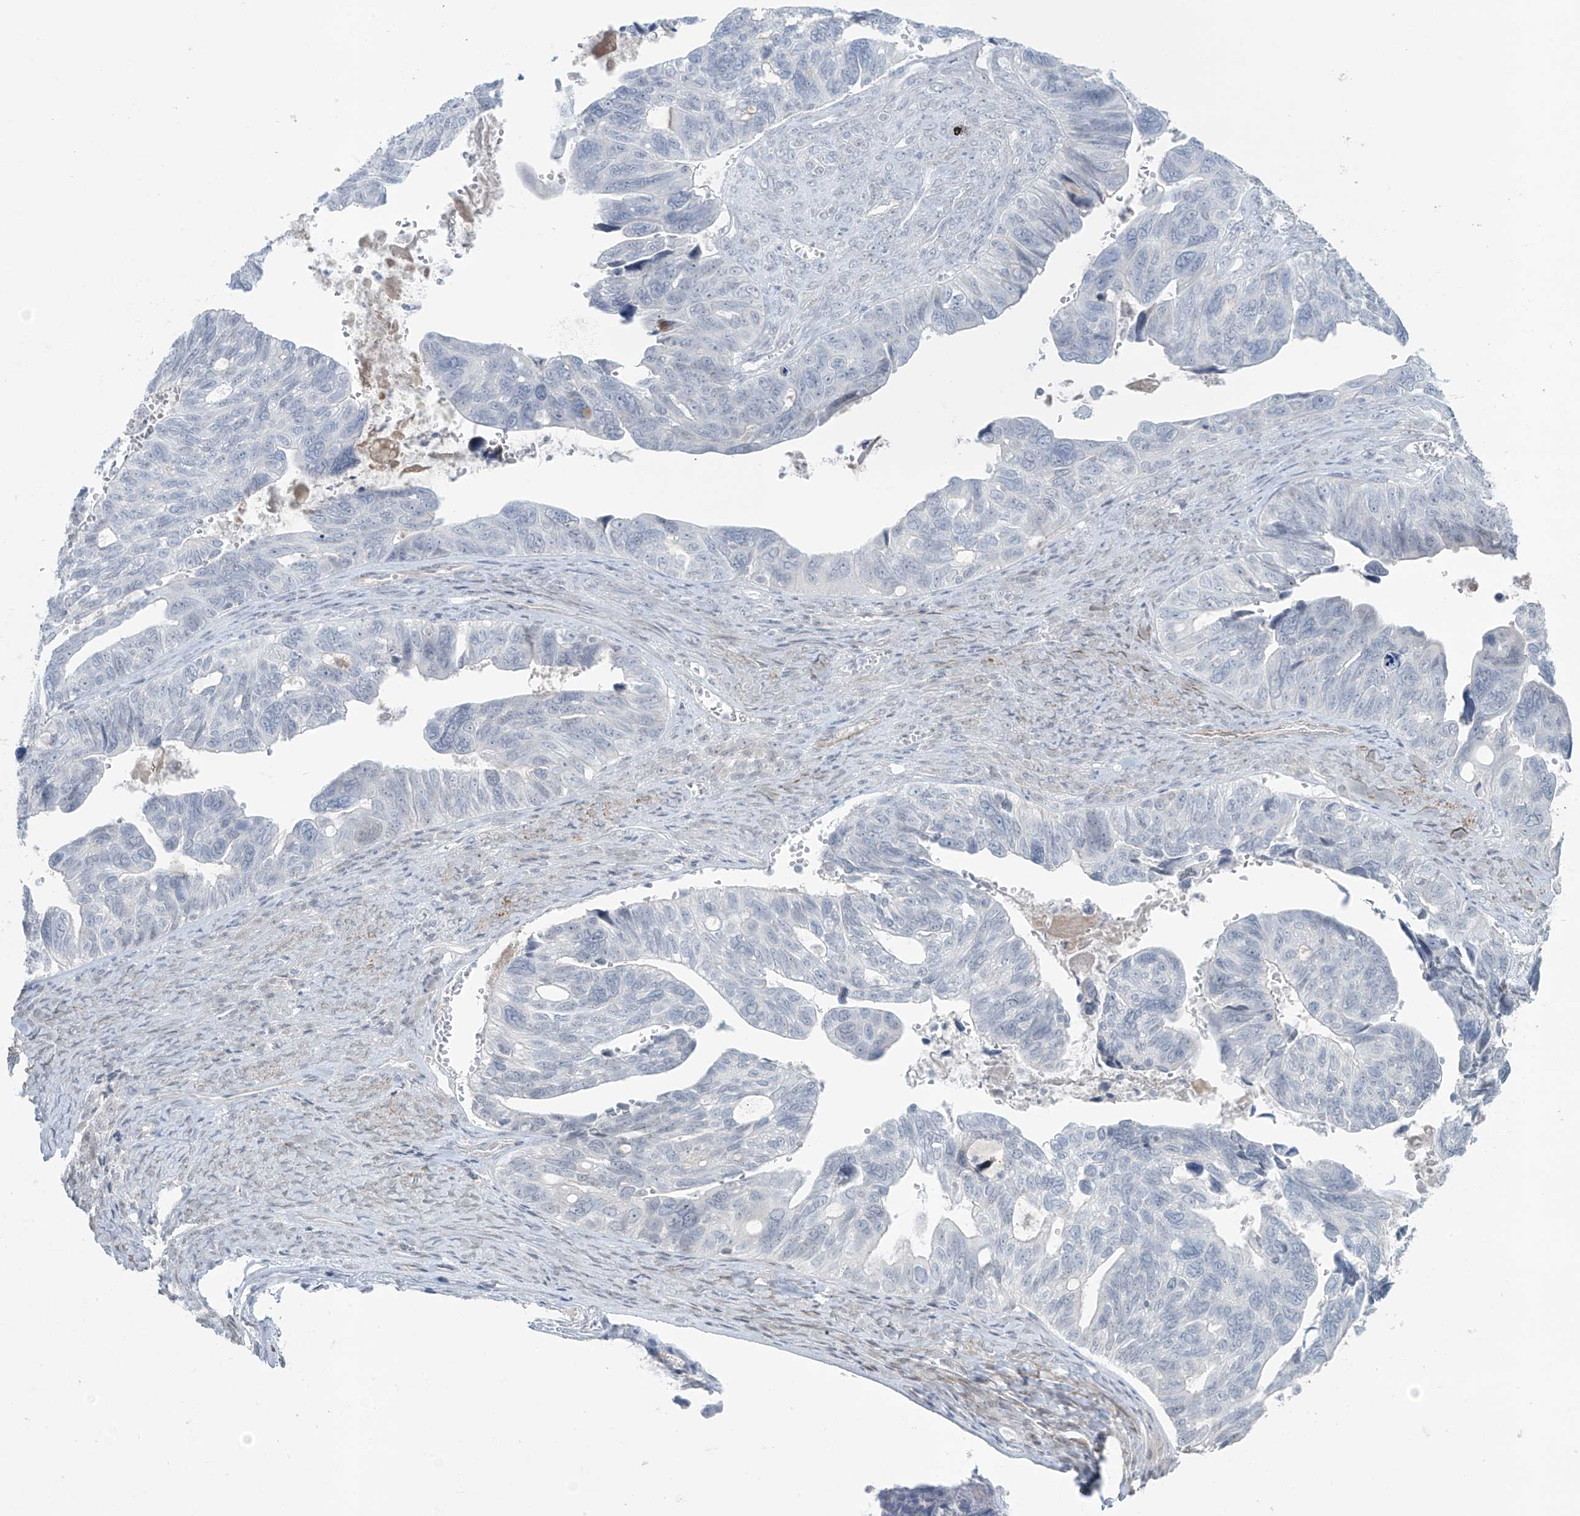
{"staining": {"intensity": "negative", "quantity": "none", "location": "none"}, "tissue": "ovarian cancer", "cell_type": "Tumor cells", "image_type": "cancer", "snomed": [{"axis": "morphology", "description": "Cystadenocarcinoma, serous, NOS"}, {"axis": "topography", "description": "Ovary"}], "caption": "Tumor cells are negative for brown protein staining in serous cystadenocarcinoma (ovarian).", "gene": "RASGEF1A", "patient": {"sex": "female", "age": 79}}